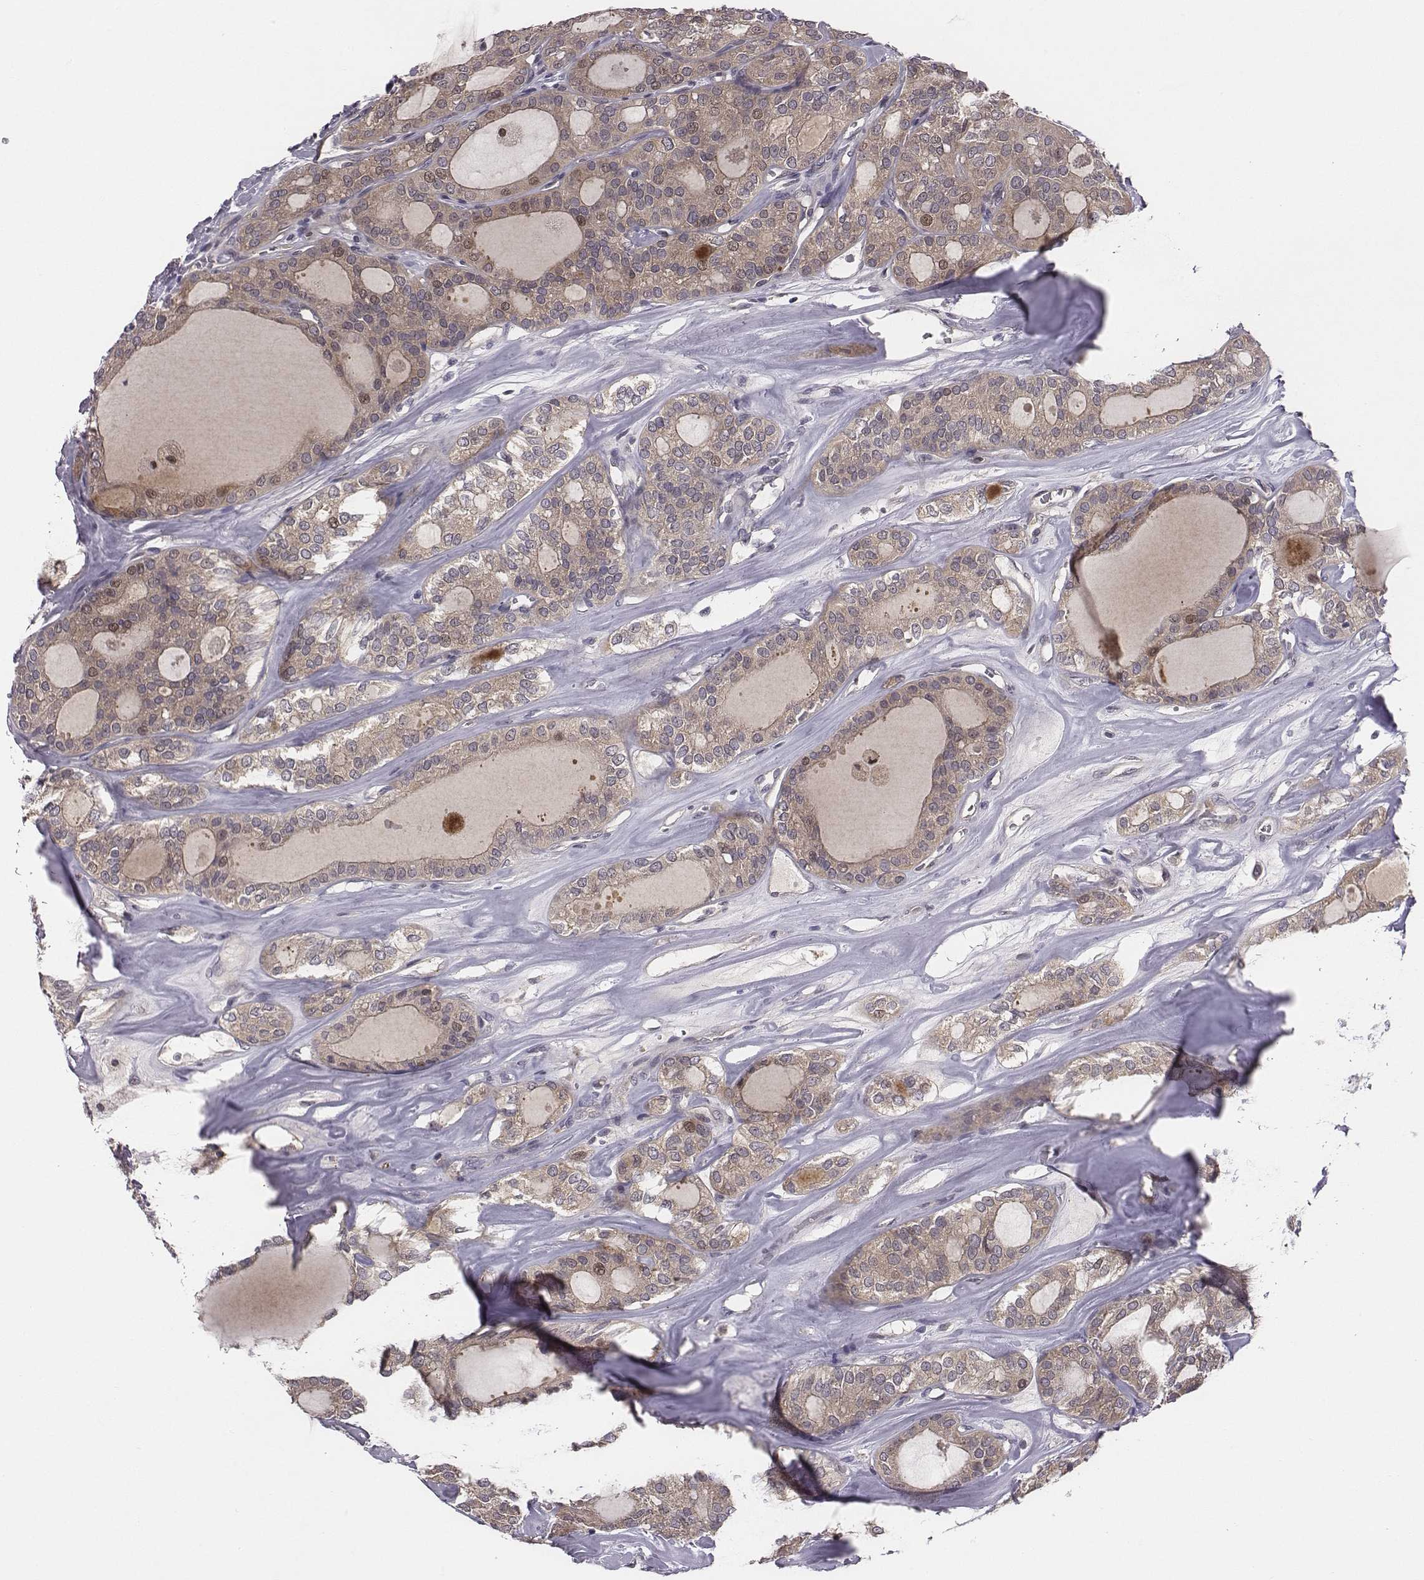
{"staining": {"intensity": "moderate", "quantity": ">75%", "location": "cytoplasmic/membranous"}, "tissue": "thyroid cancer", "cell_type": "Tumor cells", "image_type": "cancer", "snomed": [{"axis": "morphology", "description": "Follicular adenoma carcinoma, NOS"}, {"axis": "topography", "description": "Thyroid gland"}], "caption": "Moderate cytoplasmic/membranous expression for a protein is appreciated in about >75% of tumor cells of thyroid follicular adenoma carcinoma using immunohistochemistry.", "gene": "SMURF2", "patient": {"sex": "male", "age": 75}}